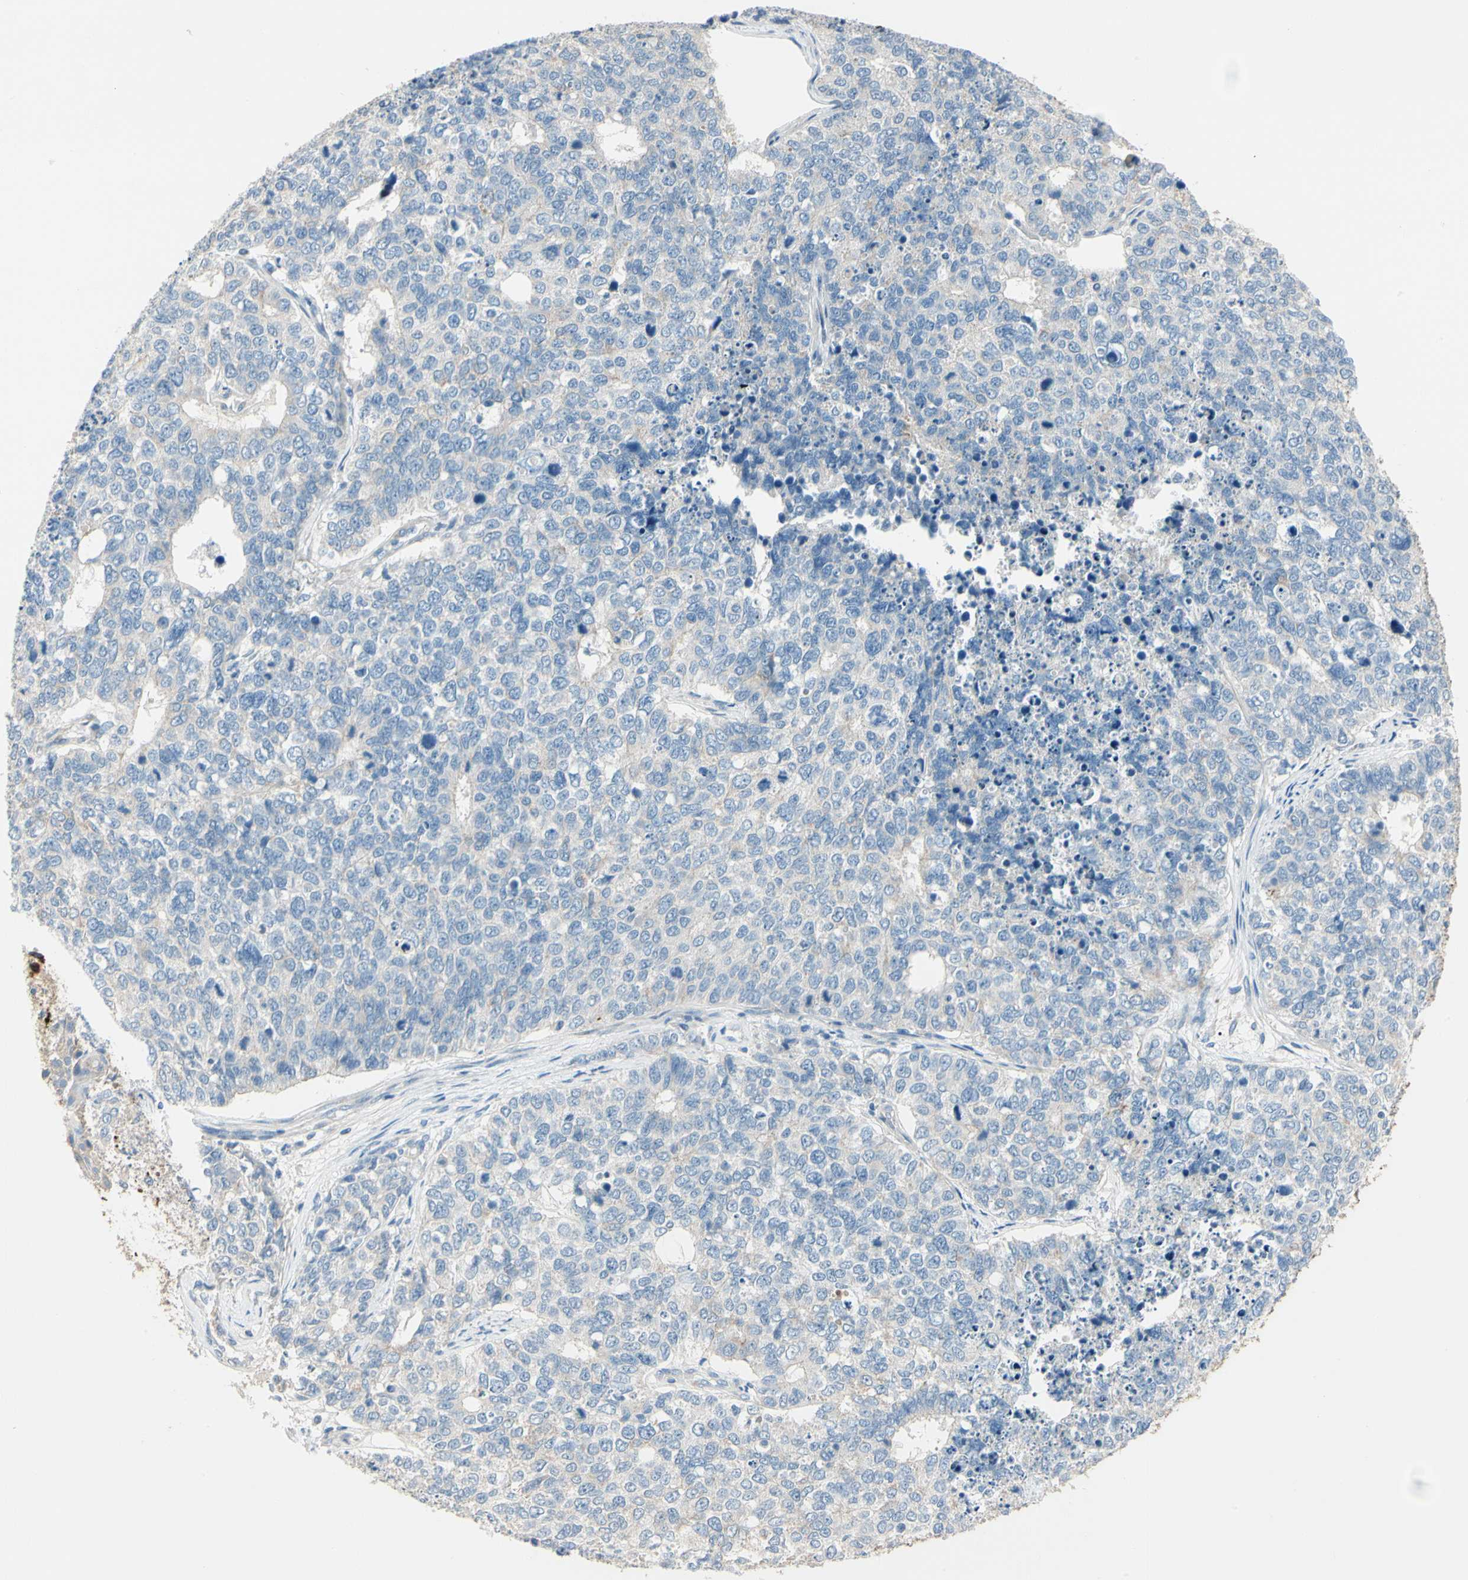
{"staining": {"intensity": "negative", "quantity": "none", "location": "none"}, "tissue": "cervical cancer", "cell_type": "Tumor cells", "image_type": "cancer", "snomed": [{"axis": "morphology", "description": "Squamous cell carcinoma, NOS"}, {"axis": "topography", "description": "Cervix"}], "caption": "High magnification brightfield microscopy of cervical cancer (squamous cell carcinoma) stained with DAB (brown) and counterstained with hematoxylin (blue): tumor cells show no significant positivity. (DAB IHC with hematoxylin counter stain).", "gene": "DUSP12", "patient": {"sex": "female", "age": 63}}